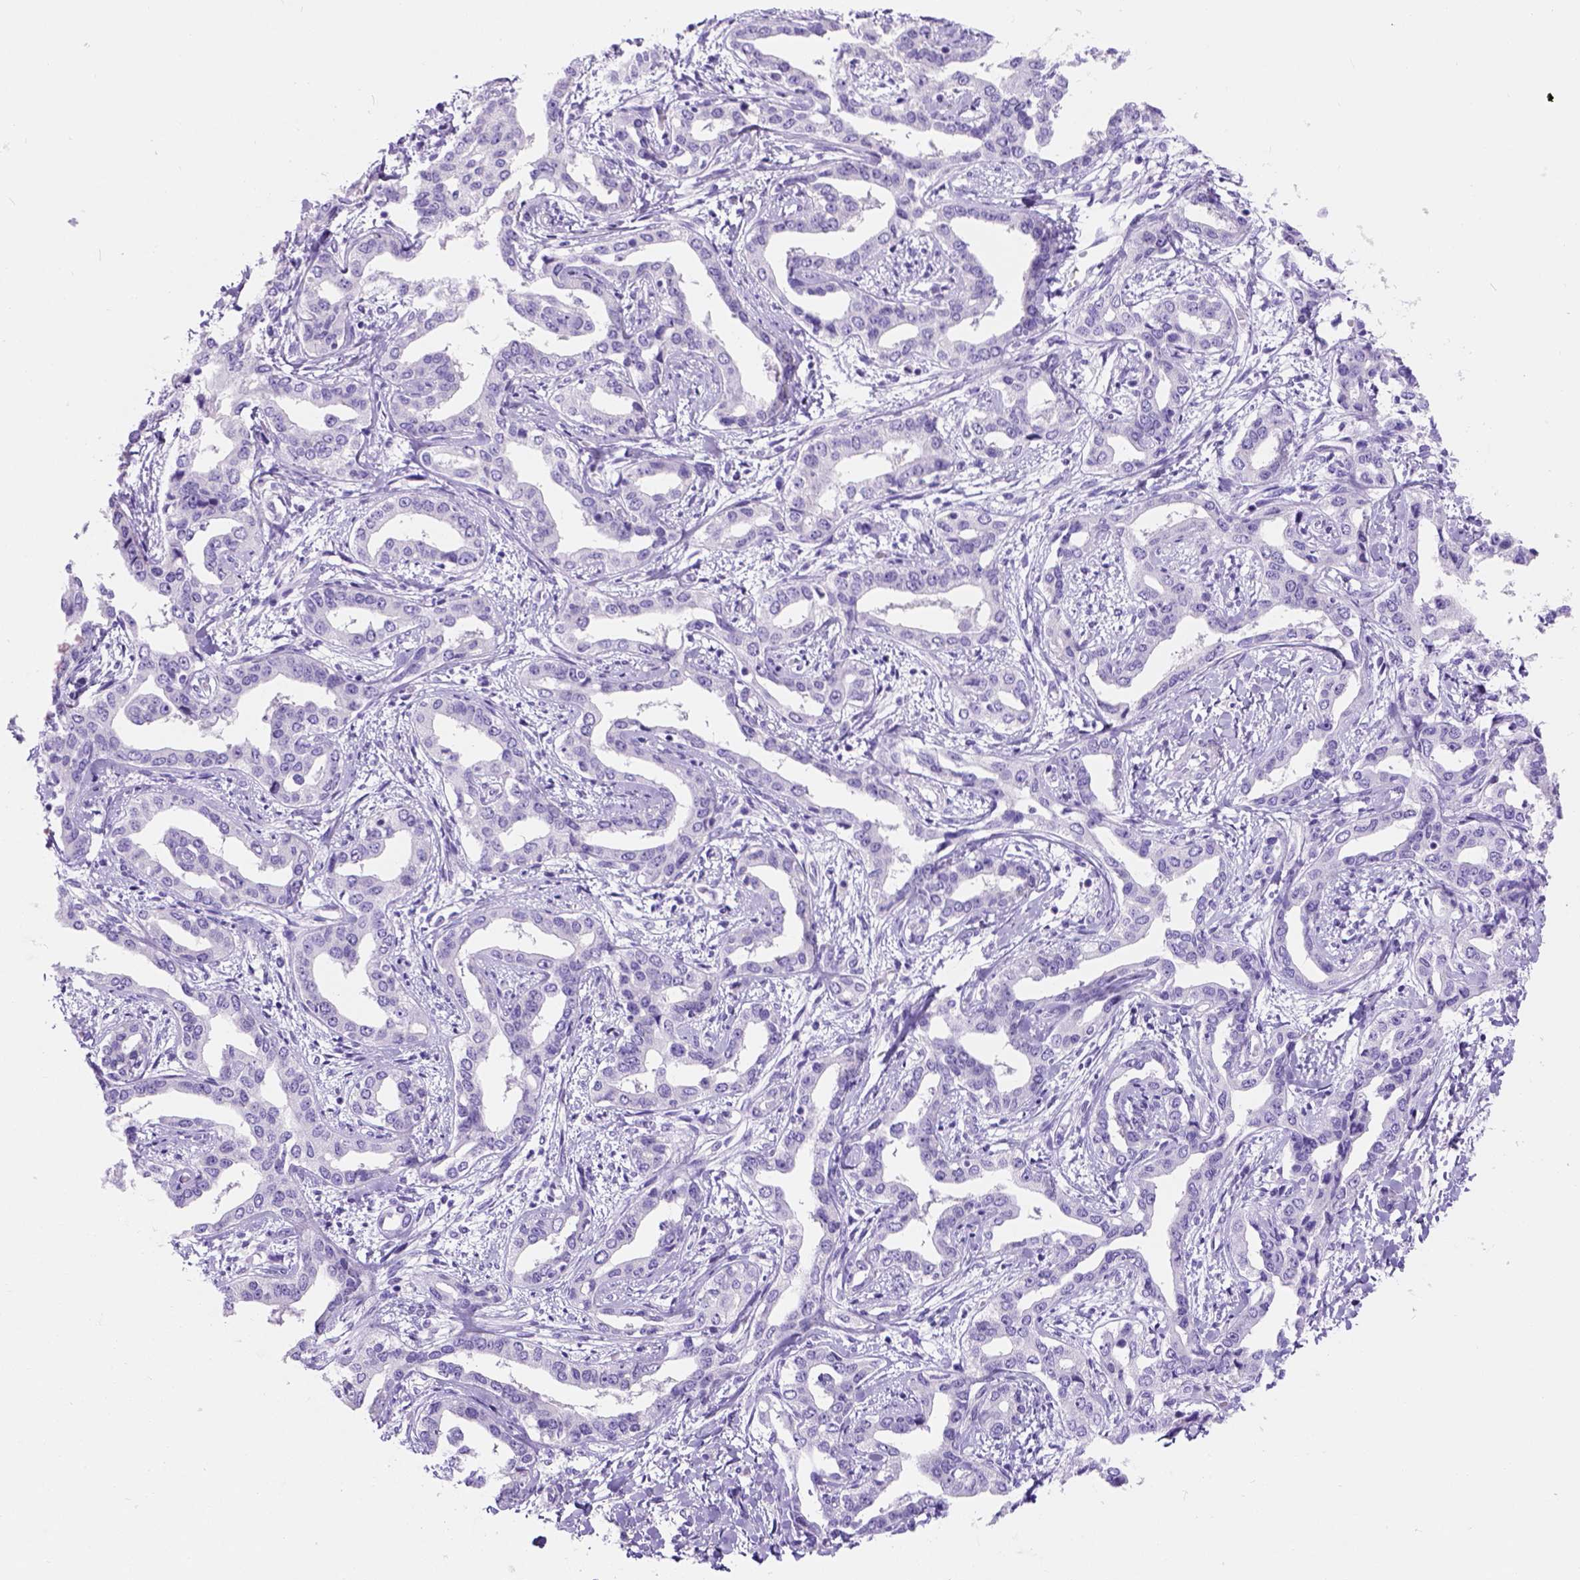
{"staining": {"intensity": "negative", "quantity": "none", "location": "none"}, "tissue": "liver cancer", "cell_type": "Tumor cells", "image_type": "cancer", "snomed": [{"axis": "morphology", "description": "Cholangiocarcinoma"}, {"axis": "topography", "description": "Liver"}], "caption": "Protein analysis of liver cancer (cholangiocarcinoma) demonstrates no significant expression in tumor cells. Brightfield microscopy of immunohistochemistry stained with DAB (3,3'-diaminobenzidine) (brown) and hematoxylin (blue), captured at high magnification.", "gene": "C7orf57", "patient": {"sex": "male", "age": 59}}